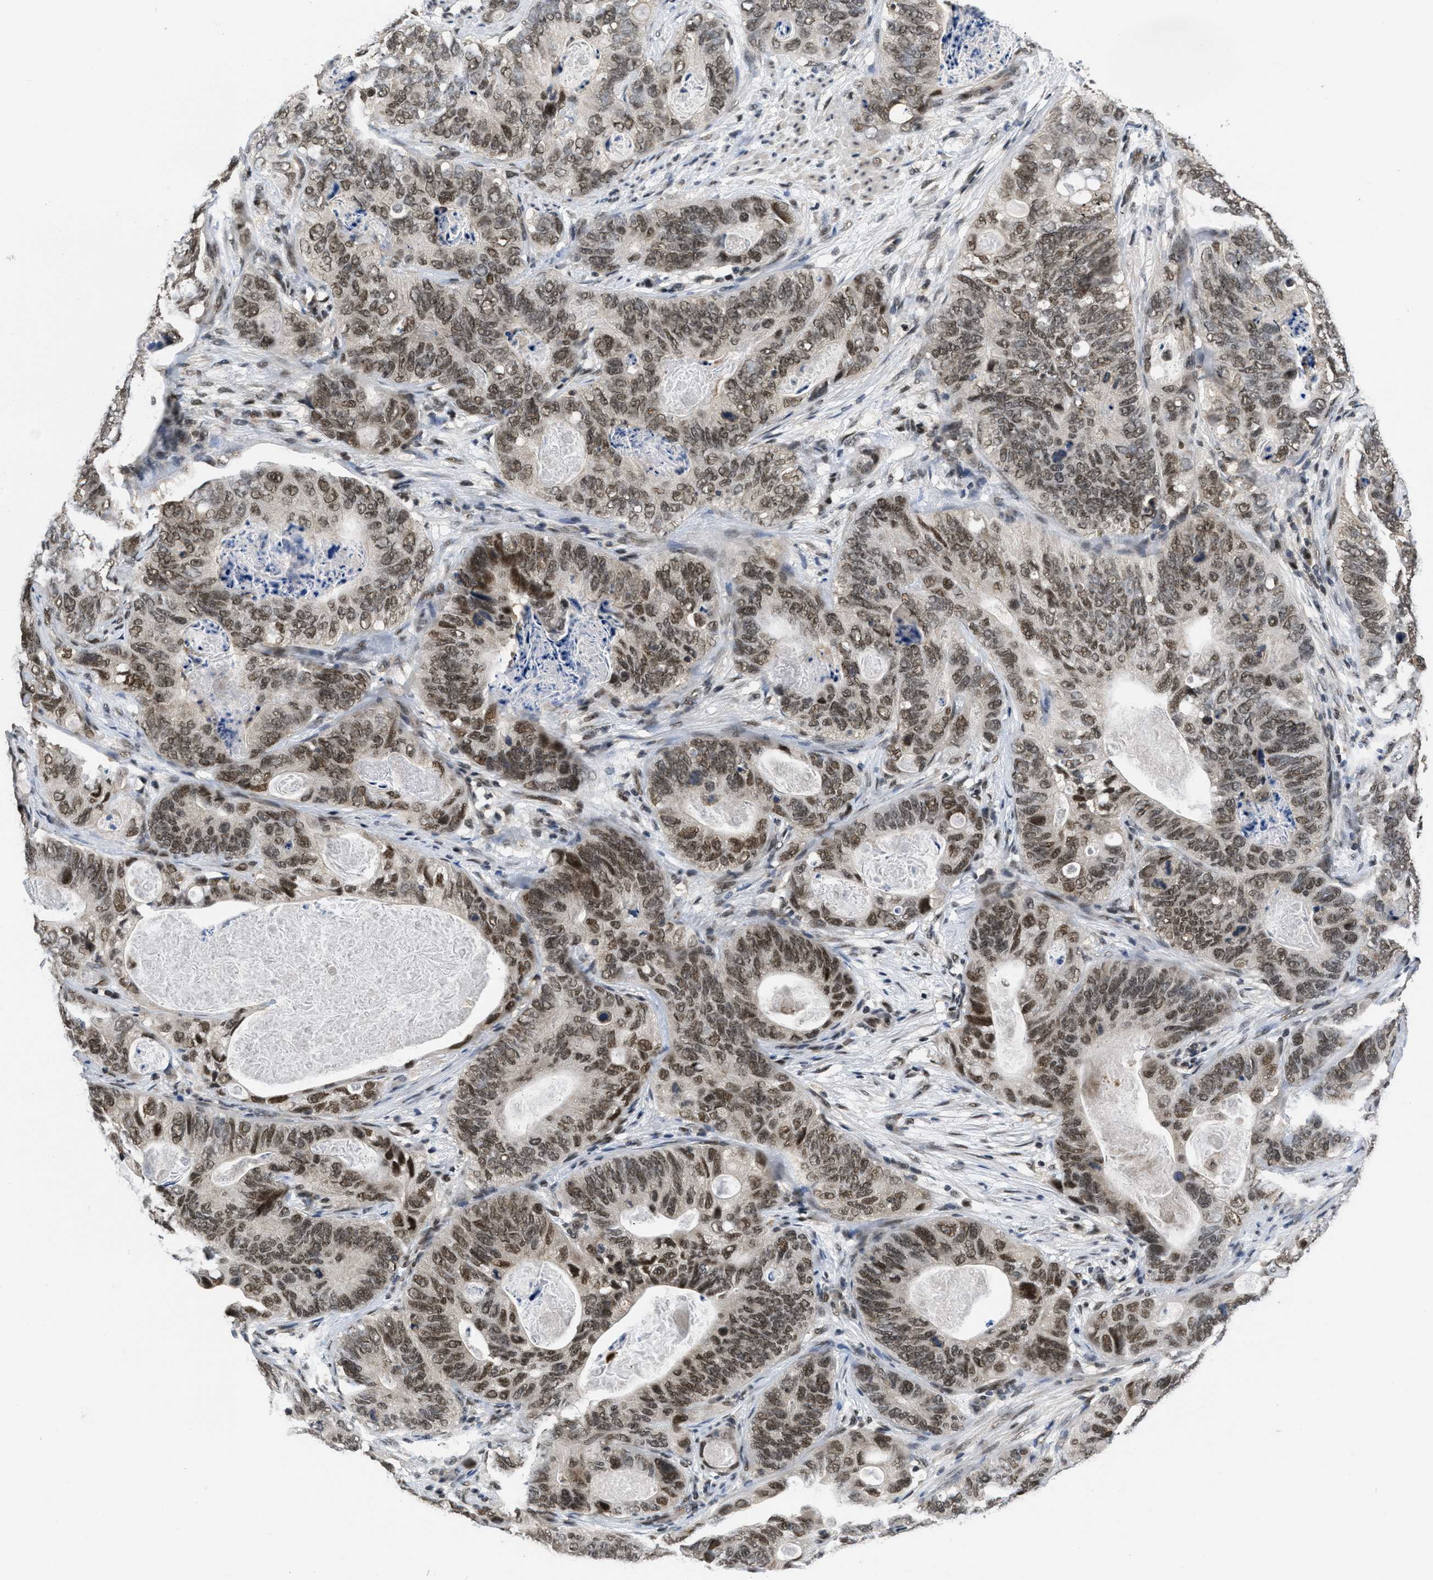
{"staining": {"intensity": "moderate", "quantity": ">75%", "location": "nuclear"}, "tissue": "stomach cancer", "cell_type": "Tumor cells", "image_type": "cancer", "snomed": [{"axis": "morphology", "description": "Adenocarcinoma, NOS"}, {"axis": "topography", "description": "Stomach"}], "caption": "Protein analysis of stomach cancer (adenocarcinoma) tissue displays moderate nuclear positivity in about >75% of tumor cells. (DAB (3,3'-diaminobenzidine) = brown stain, brightfield microscopy at high magnification).", "gene": "CUL4B", "patient": {"sex": "female", "age": 89}}